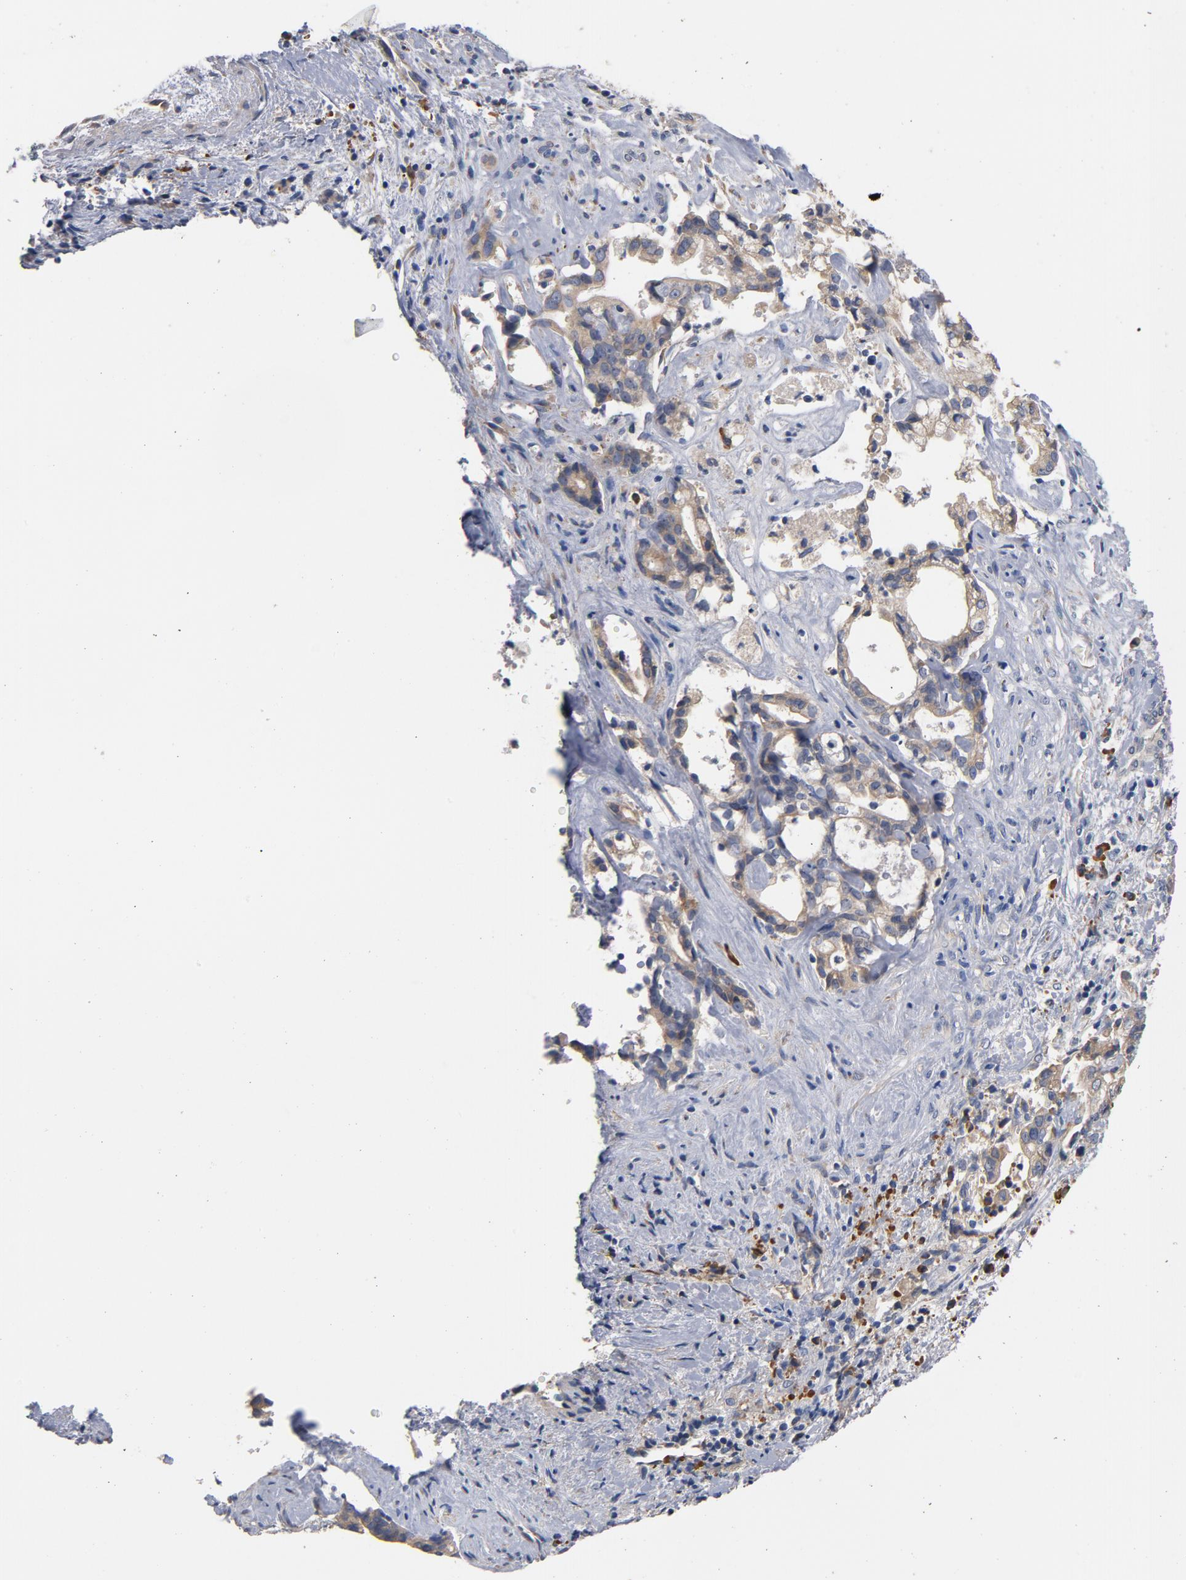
{"staining": {"intensity": "weak", "quantity": ">75%", "location": "cytoplasmic/membranous"}, "tissue": "liver cancer", "cell_type": "Tumor cells", "image_type": "cancer", "snomed": [{"axis": "morphology", "description": "Cholangiocarcinoma"}, {"axis": "topography", "description": "Liver"}], "caption": "About >75% of tumor cells in human liver cancer (cholangiocarcinoma) exhibit weak cytoplasmic/membranous protein staining as visualized by brown immunohistochemical staining.", "gene": "TLR4", "patient": {"sex": "male", "age": 57}}